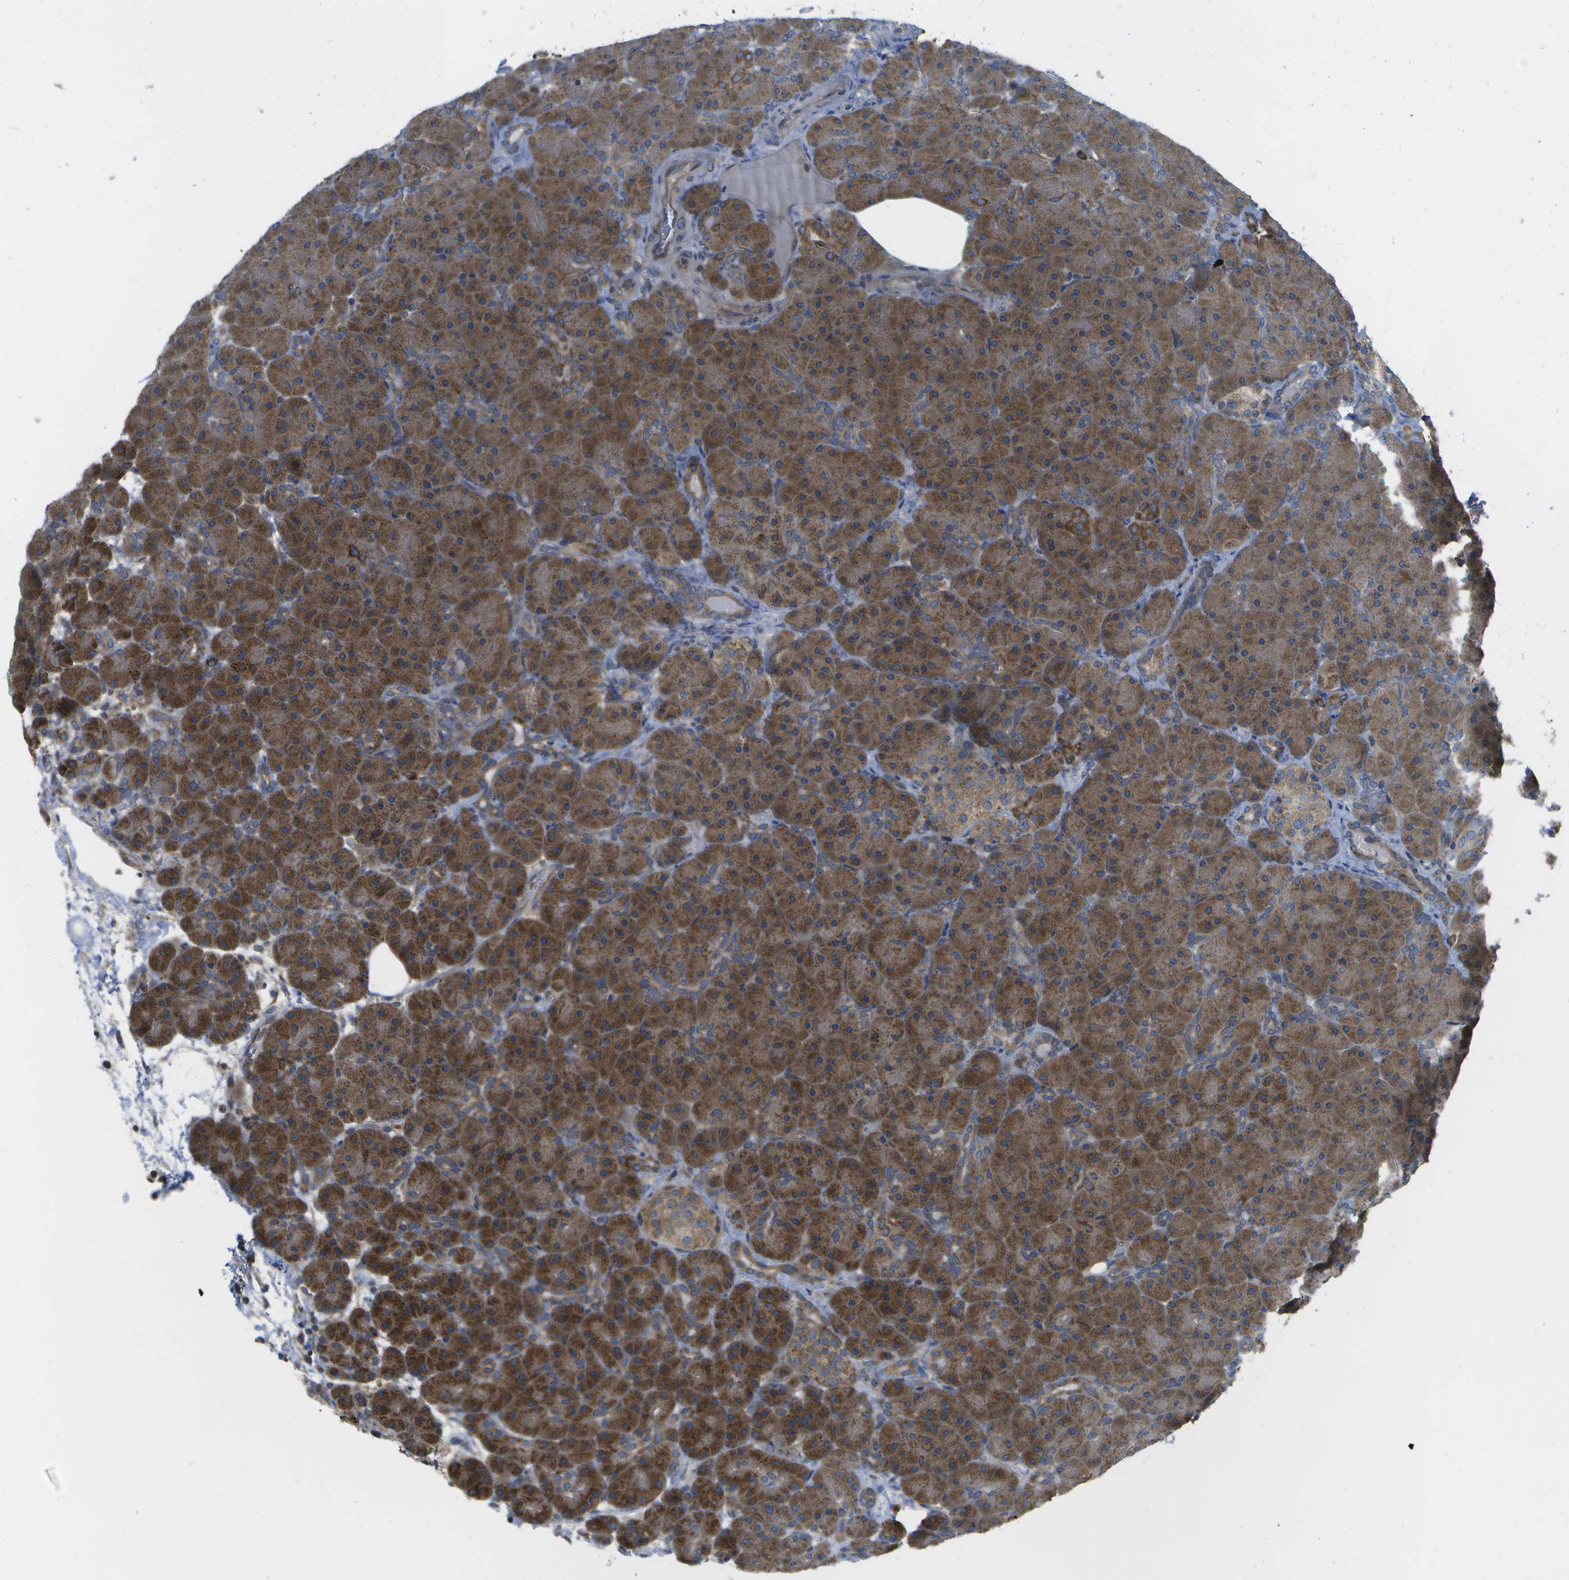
{"staining": {"intensity": "moderate", "quantity": ">75%", "location": "cytoplasmic/membranous"}, "tissue": "pancreas", "cell_type": "Exocrine glandular cells", "image_type": "normal", "snomed": [{"axis": "morphology", "description": "Normal tissue, NOS"}, {"axis": "topography", "description": "Pancreas"}], "caption": "A brown stain labels moderate cytoplasmic/membranous positivity of a protein in exocrine glandular cells of benign human pancreas. (DAB IHC with brightfield microscopy, high magnification).", "gene": "DPM3", "patient": {"sex": "male", "age": 66}}